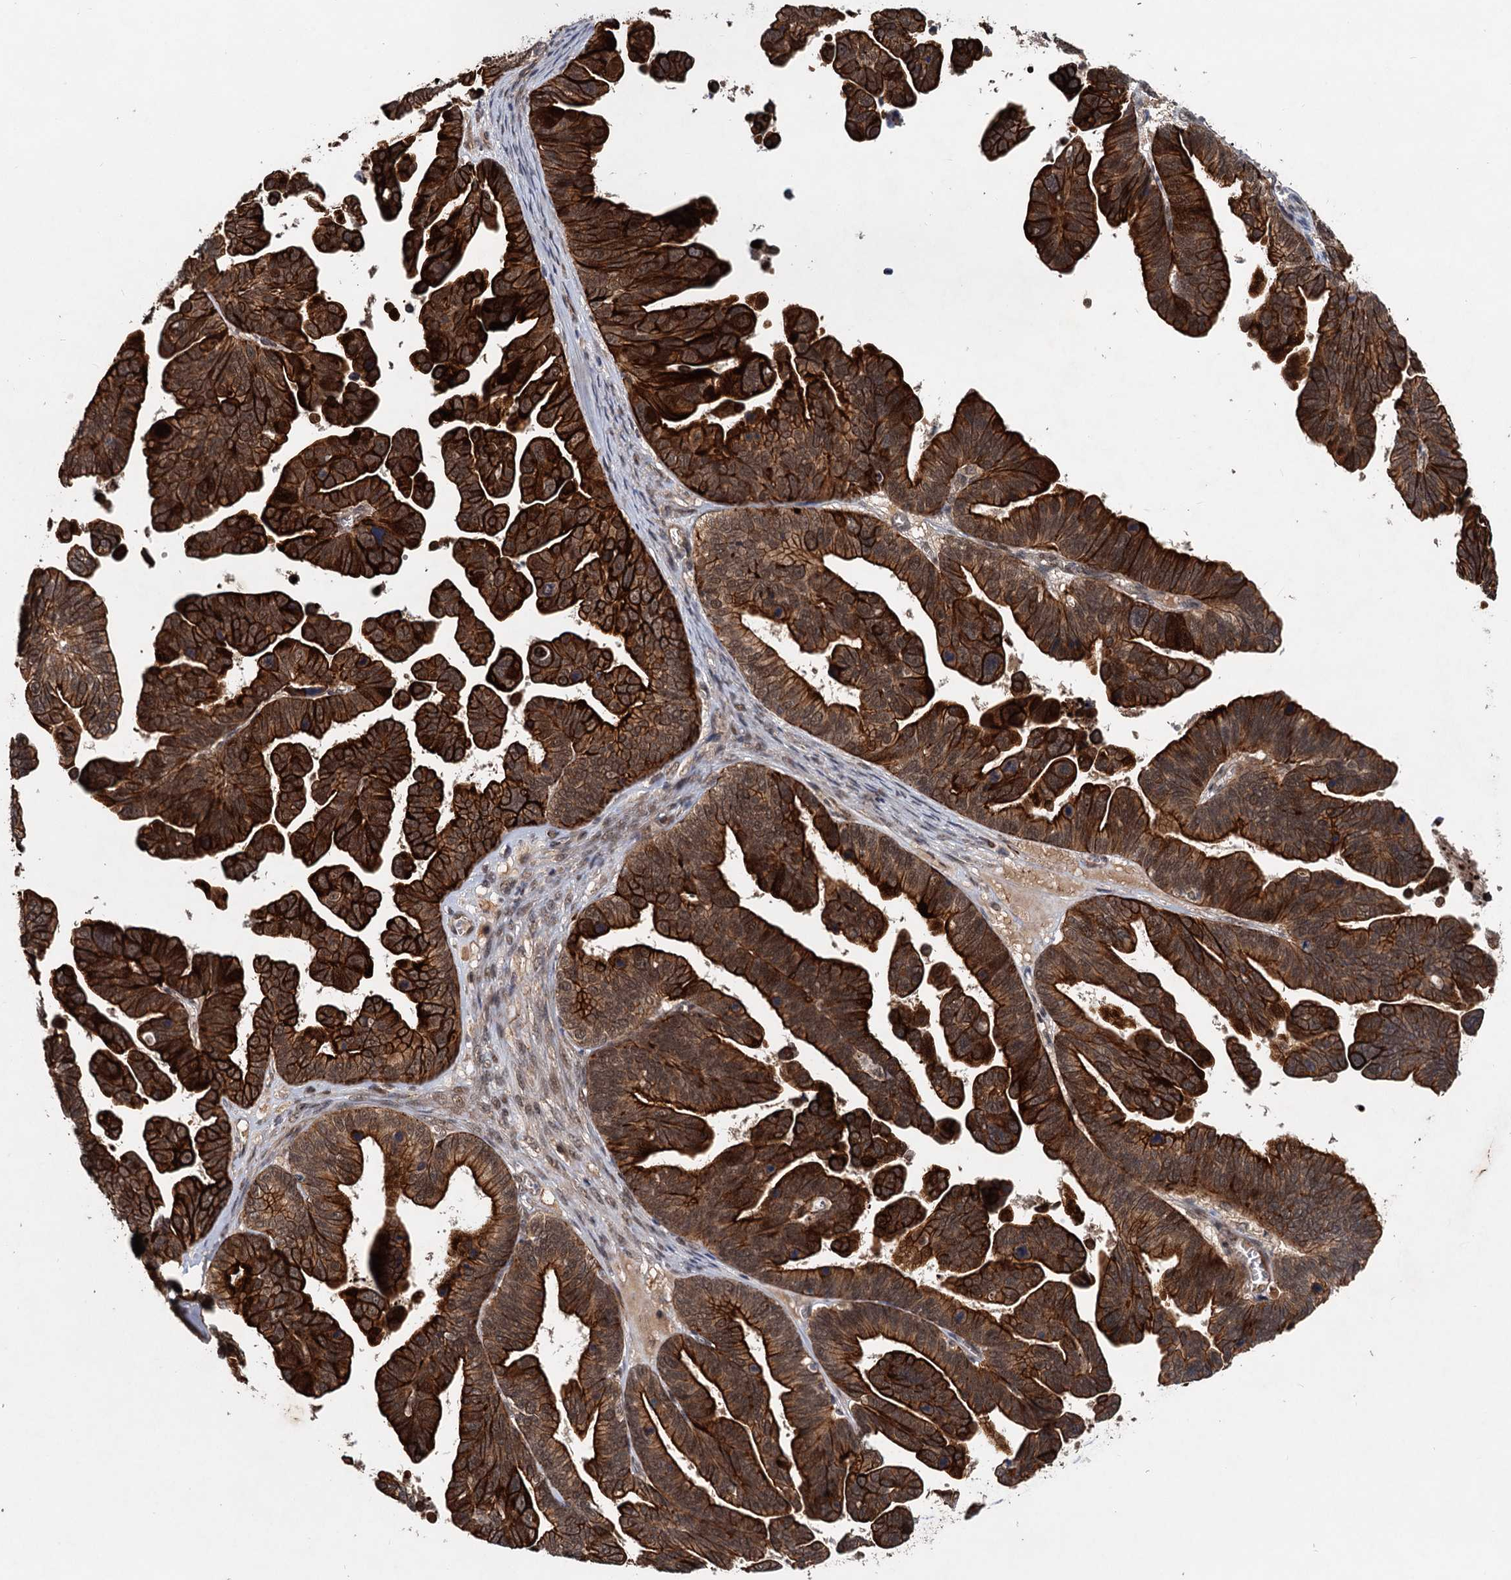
{"staining": {"intensity": "strong", "quantity": ">75%", "location": "cytoplasmic/membranous"}, "tissue": "ovarian cancer", "cell_type": "Tumor cells", "image_type": "cancer", "snomed": [{"axis": "morphology", "description": "Cystadenocarcinoma, serous, NOS"}, {"axis": "topography", "description": "Ovary"}], "caption": "A photomicrograph of ovarian cancer stained for a protein displays strong cytoplasmic/membranous brown staining in tumor cells.", "gene": "RITA1", "patient": {"sex": "female", "age": 56}}